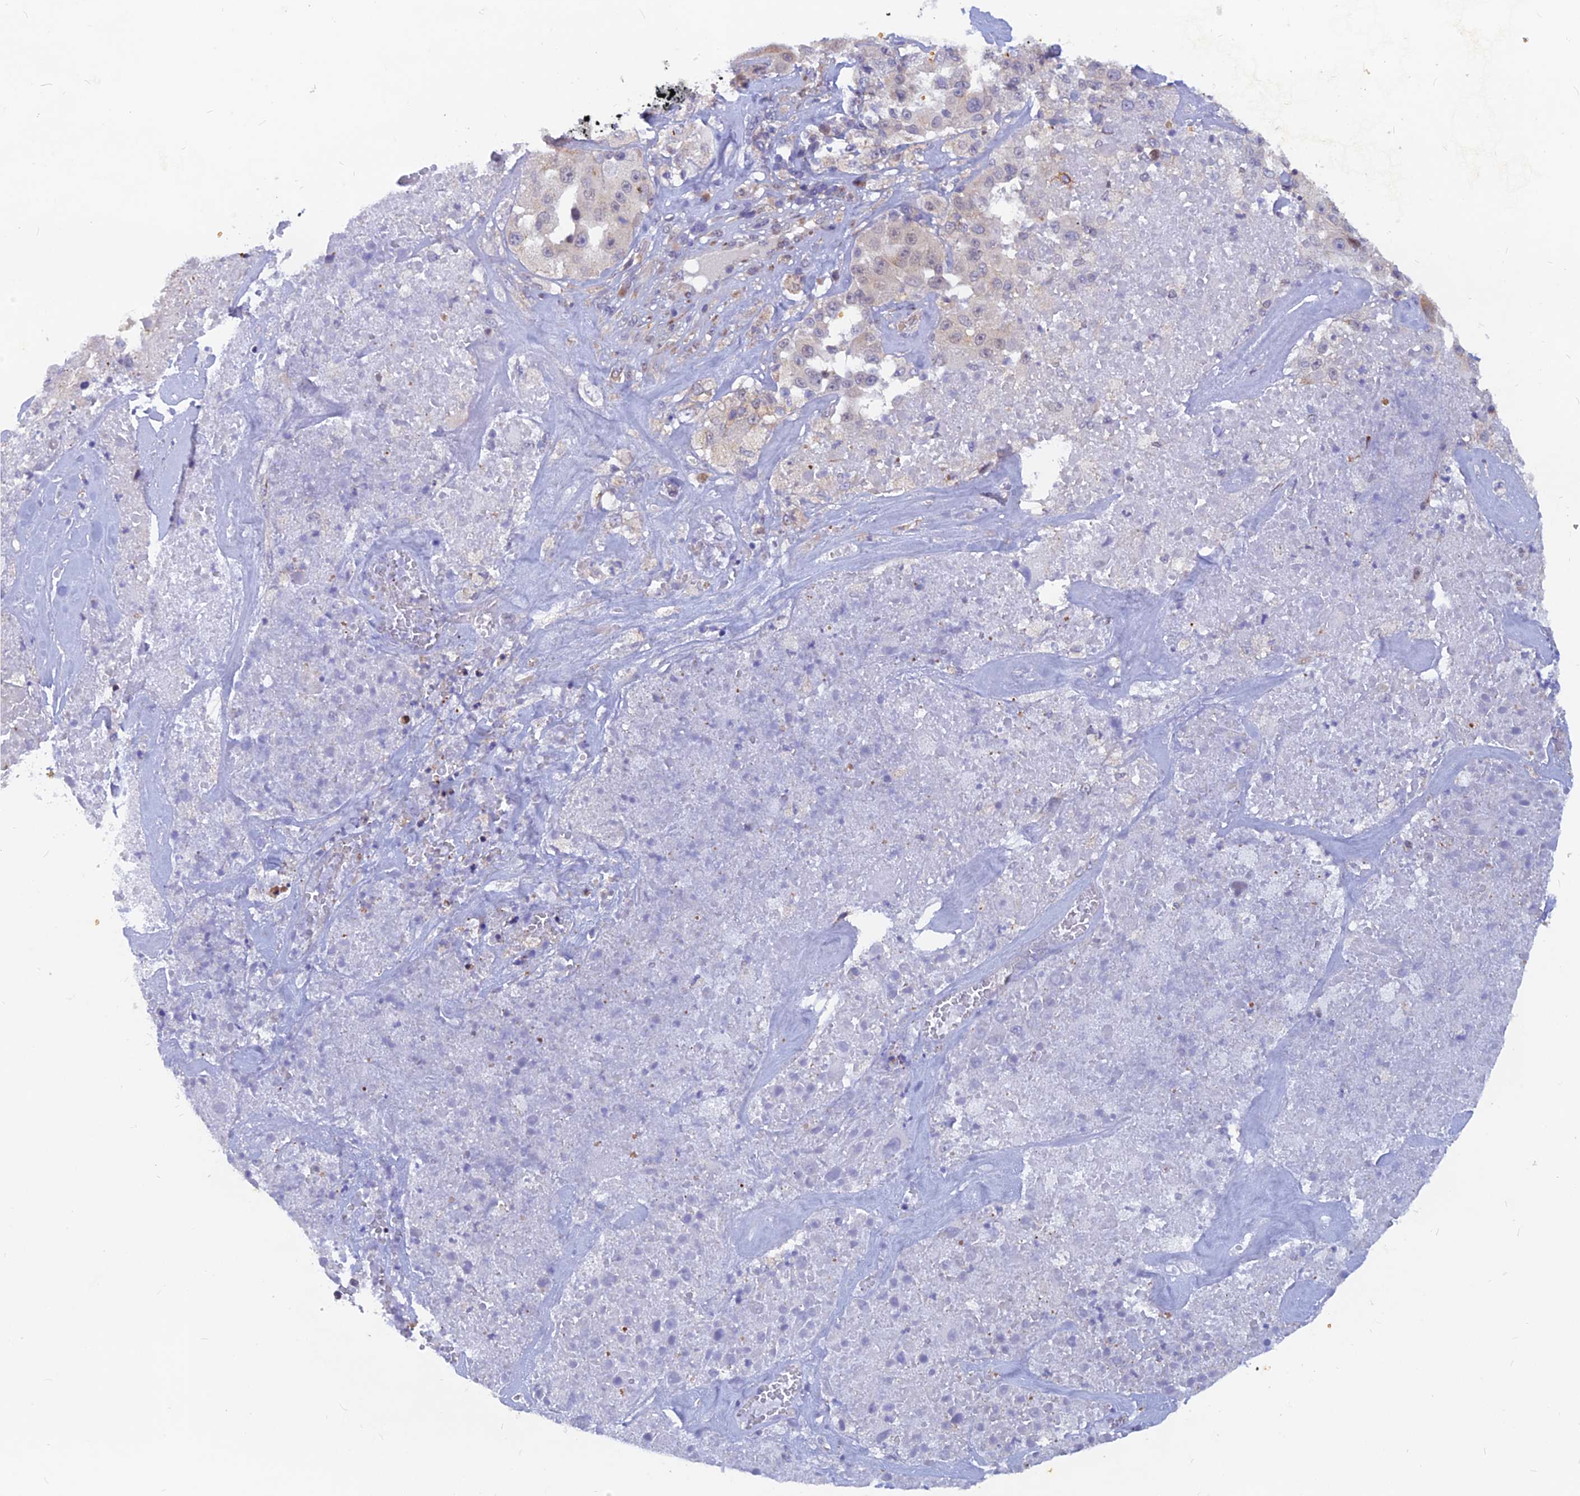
{"staining": {"intensity": "negative", "quantity": "none", "location": "none"}, "tissue": "melanoma", "cell_type": "Tumor cells", "image_type": "cancer", "snomed": [{"axis": "morphology", "description": "Malignant melanoma, Metastatic site"}, {"axis": "topography", "description": "Lymph node"}], "caption": "Immunohistochemical staining of human malignant melanoma (metastatic site) displays no significant expression in tumor cells. (DAB IHC with hematoxylin counter stain).", "gene": "DNAJC16", "patient": {"sex": "male", "age": 62}}